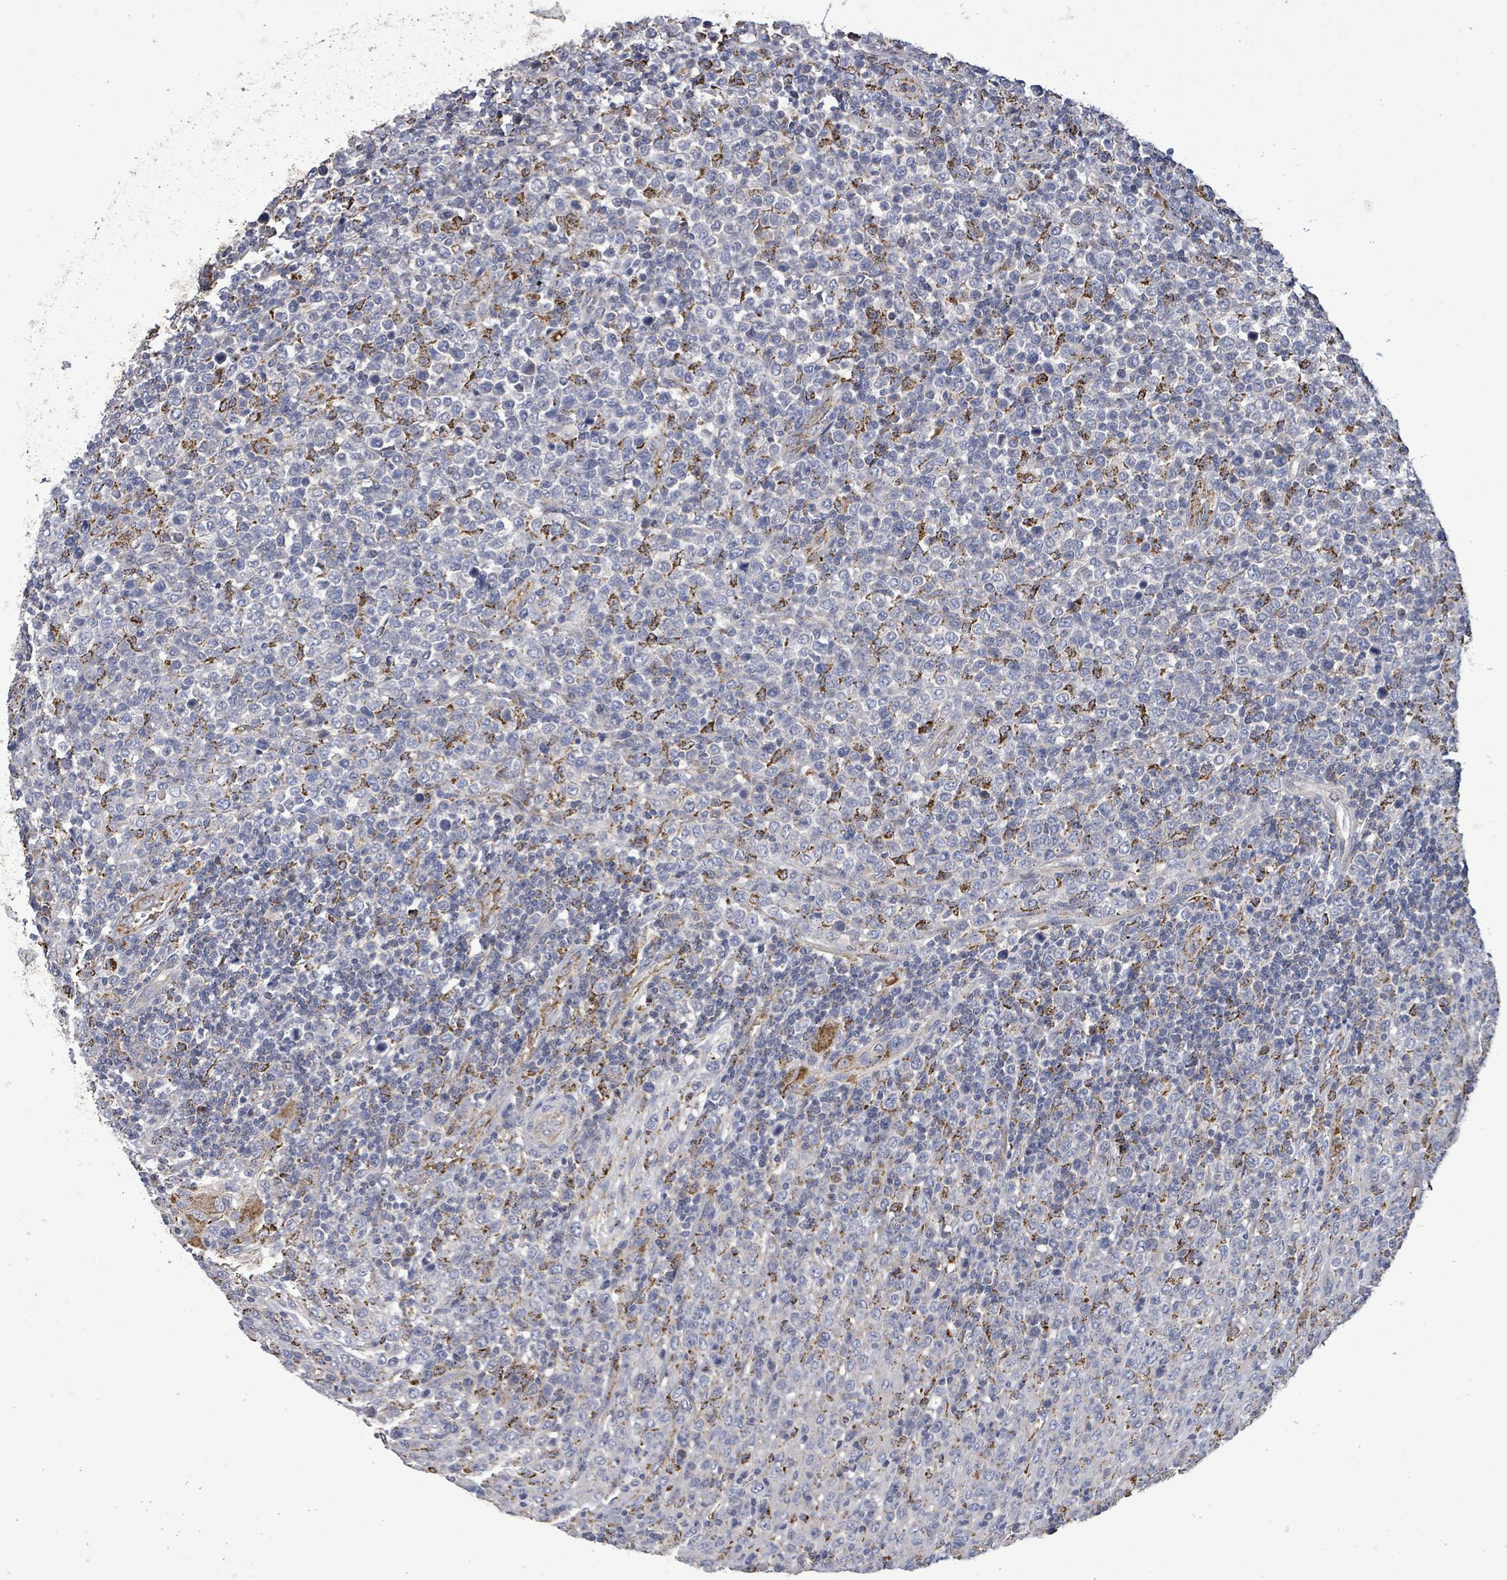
{"staining": {"intensity": "negative", "quantity": "none", "location": "none"}, "tissue": "lymphoma", "cell_type": "Tumor cells", "image_type": "cancer", "snomed": [{"axis": "morphology", "description": "Malignant lymphoma, non-Hodgkin's type, High grade"}, {"axis": "topography", "description": "Soft tissue"}], "caption": "Human lymphoma stained for a protein using immunohistochemistry demonstrates no expression in tumor cells.", "gene": "MTMR12", "patient": {"sex": "female", "age": 56}}